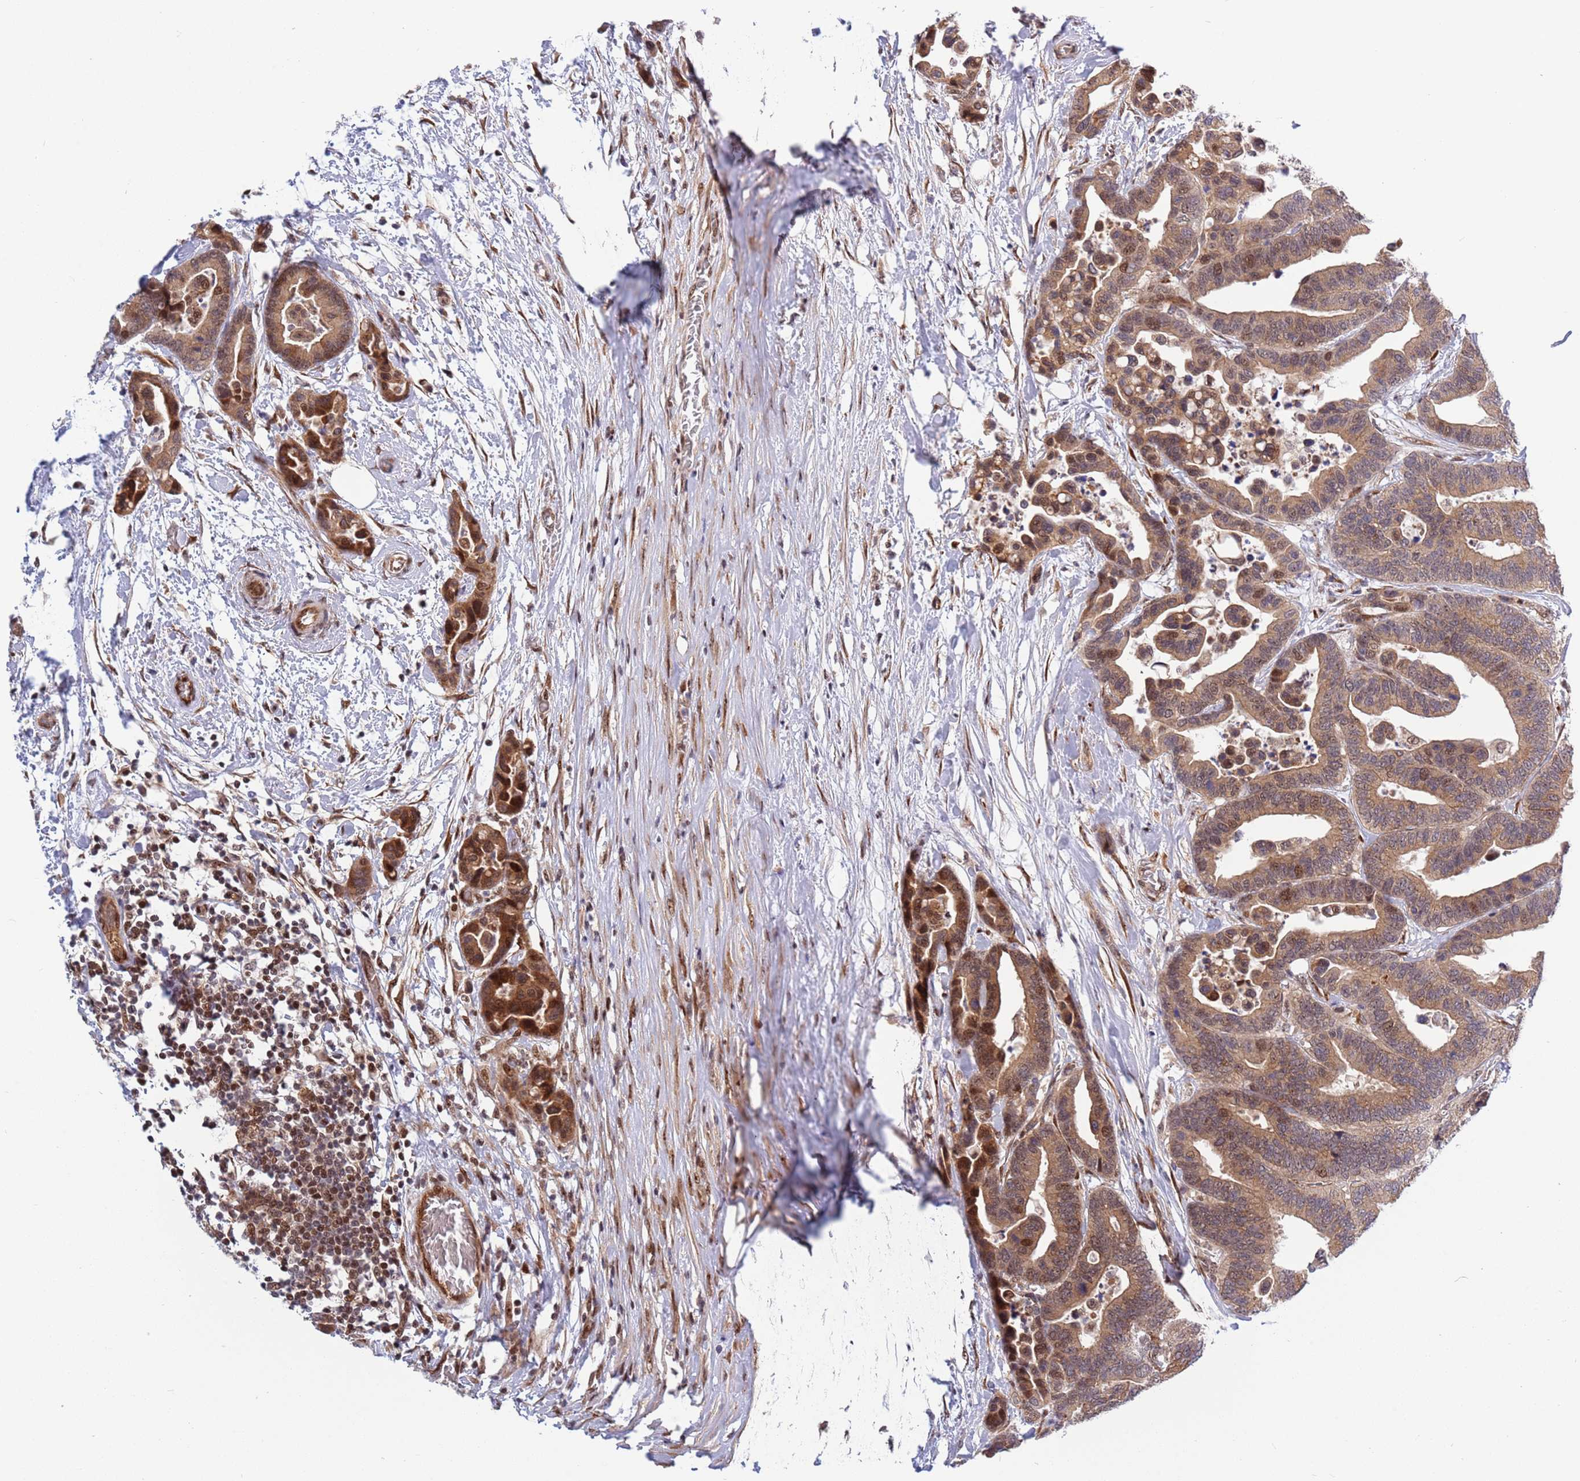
{"staining": {"intensity": "moderate", "quantity": ">75%", "location": "cytoplasmic/membranous"}, "tissue": "colorectal cancer", "cell_type": "Tumor cells", "image_type": "cancer", "snomed": [{"axis": "morphology", "description": "Adenocarcinoma, NOS"}, {"axis": "topography", "description": "Colon"}], "caption": "Immunohistochemistry staining of colorectal cancer, which demonstrates medium levels of moderate cytoplasmic/membranous expression in about >75% of tumor cells indicating moderate cytoplasmic/membranous protein expression. The staining was performed using DAB (3,3'-diaminobenzidine) (brown) for protein detection and nuclei were counterstained in hematoxylin (blue).", "gene": "TBX10", "patient": {"sex": "male", "age": 82}}